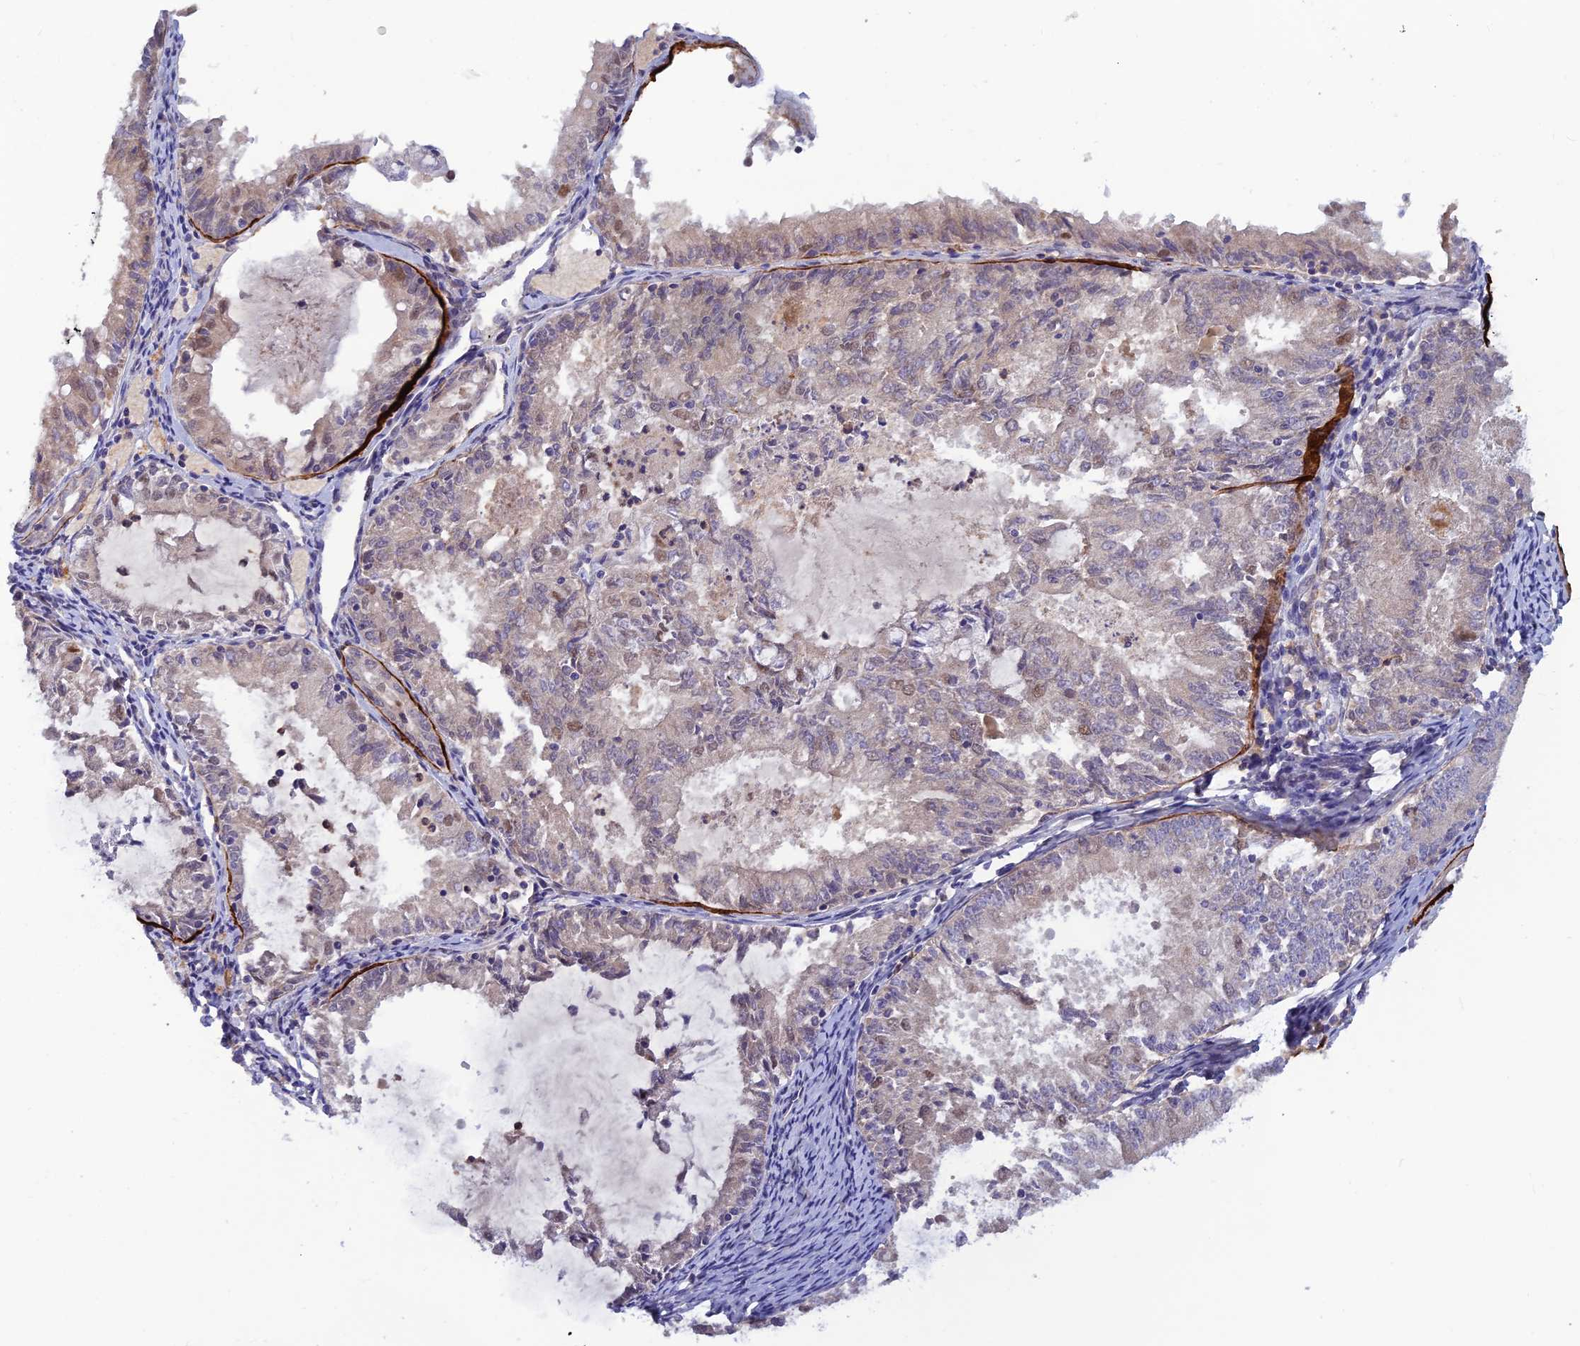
{"staining": {"intensity": "weak", "quantity": "<25%", "location": "cytoplasmic/membranous,nuclear"}, "tissue": "endometrial cancer", "cell_type": "Tumor cells", "image_type": "cancer", "snomed": [{"axis": "morphology", "description": "Adenocarcinoma, NOS"}, {"axis": "topography", "description": "Endometrium"}], "caption": "An IHC image of endometrial adenocarcinoma is shown. There is no staining in tumor cells of endometrial adenocarcinoma. (Stains: DAB (3,3'-diaminobenzidine) immunohistochemistry (IHC) with hematoxylin counter stain, Microscopy: brightfield microscopy at high magnification).", "gene": "FASTKD5", "patient": {"sex": "female", "age": 57}}